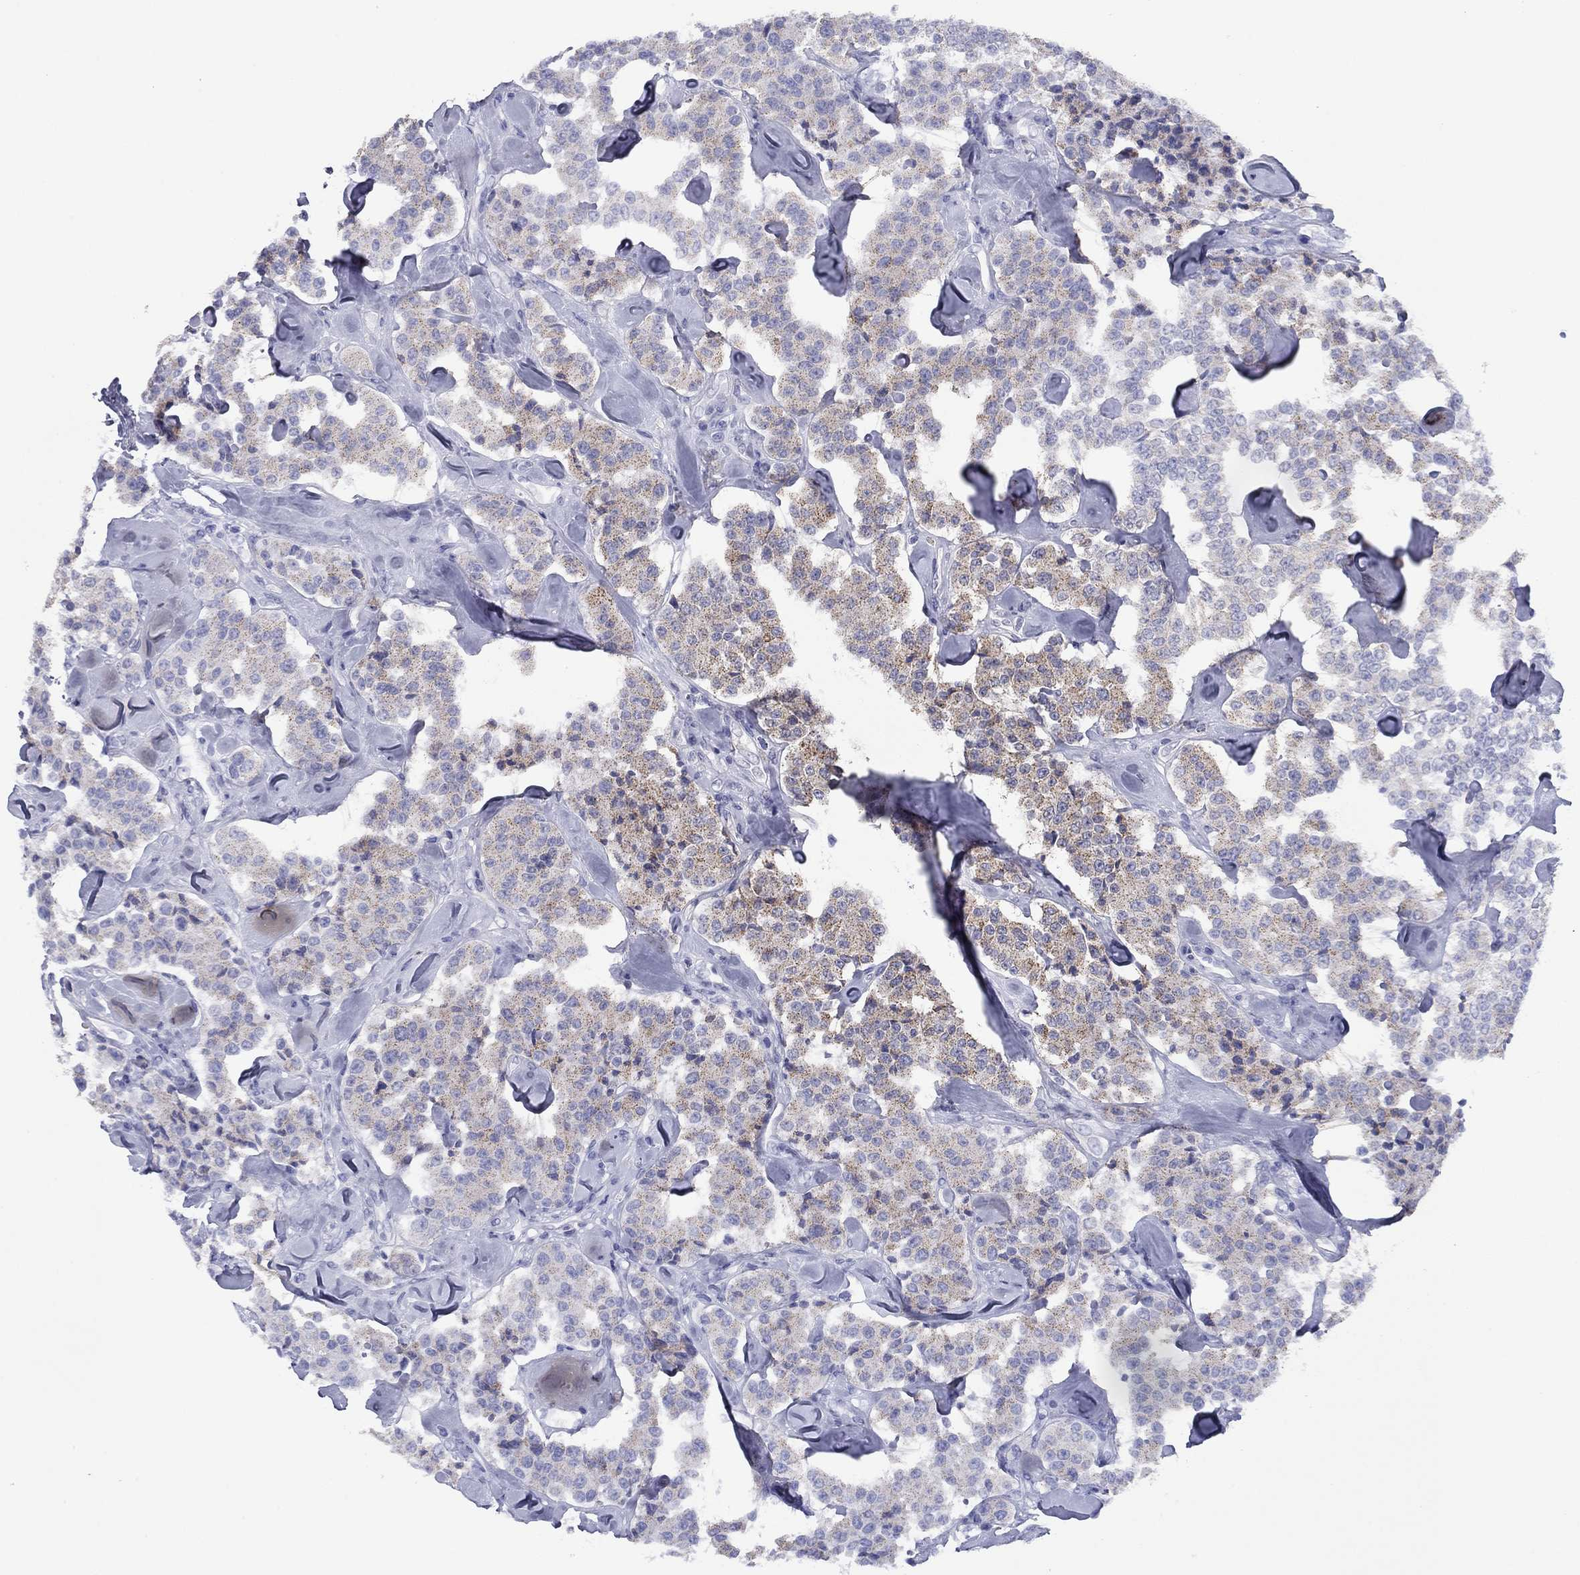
{"staining": {"intensity": "weak", "quantity": ">75%", "location": "cytoplasmic/membranous"}, "tissue": "carcinoid", "cell_type": "Tumor cells", "image_type": "cancer", "snomed": [{"axis": "morphology", "description": "Carcinoid, malignant, NOS"}, {"axis": "topography", "description": "Pancreas"}], "caption": "Brown immunohistochemical staining in carcinoid exhibits weak cytoplasmic/membranous positivity in about >75% of tumor cells.", "gene": "HAO1", "patient": {"sex": "male", "age": 41}}